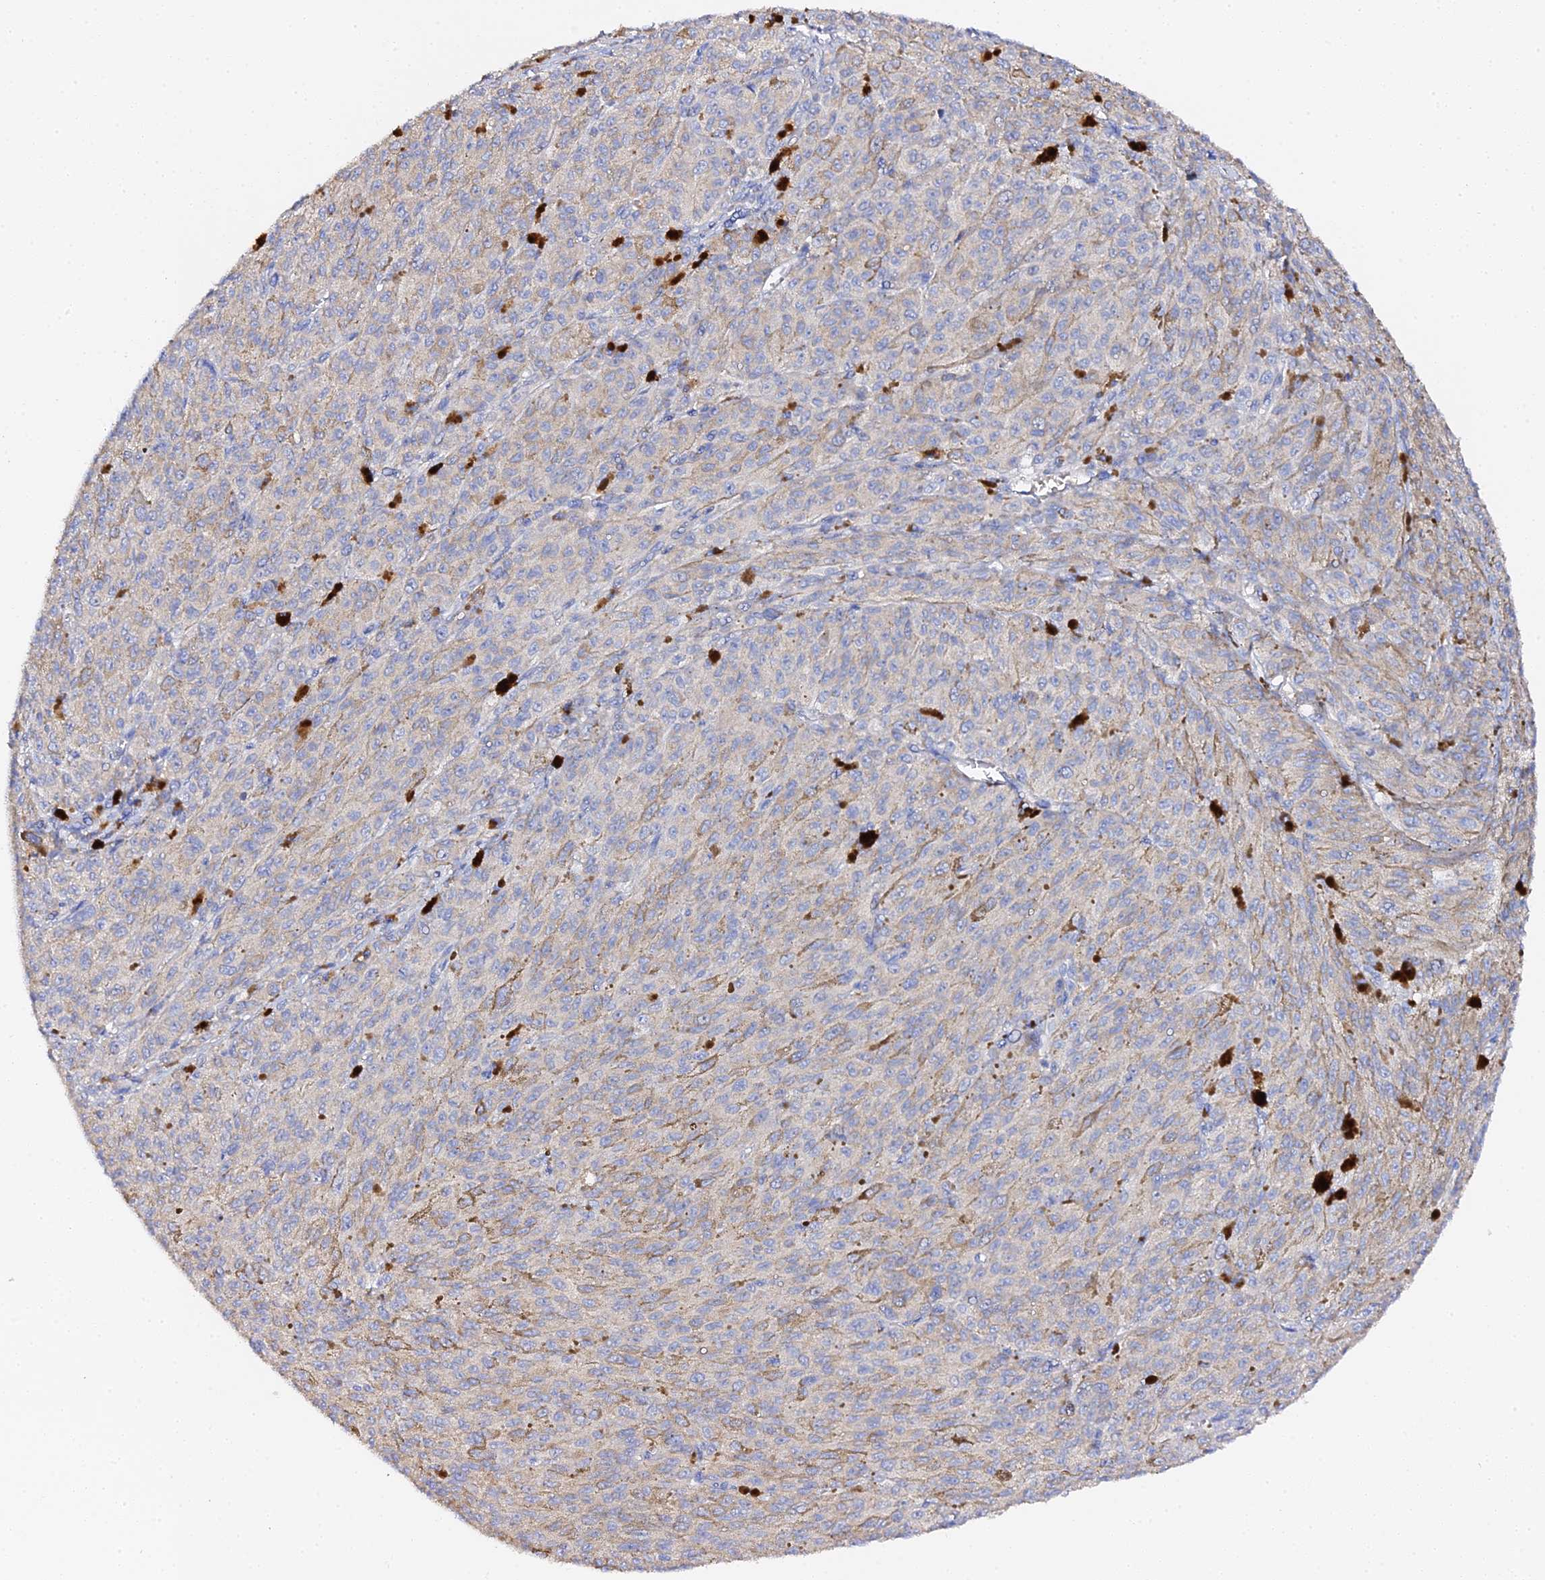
{"staining": {"intensity": "weak", "quantity": "<25%", "location": "cytoplasmic/membranous"}, "tissue": "melanoma", "cell_type": "Tumor cells", "image_type": "cancer", "snomed": [{"axis": "morphology", "description": "Malignant melanoma, NOS"}, {"axis": "topography", "description": "Skin"}], "caption": "An image of malignant melanoma stained for a protein demonstrates no brown staining in tumor cells. The staining is performed using DAB (3,3'-diaminobenzidine) brown chromogen with nuclei counter-stained in using hematoxylin.", "gene": "SCX", "patient": {"sex": "female", "age": 52}}